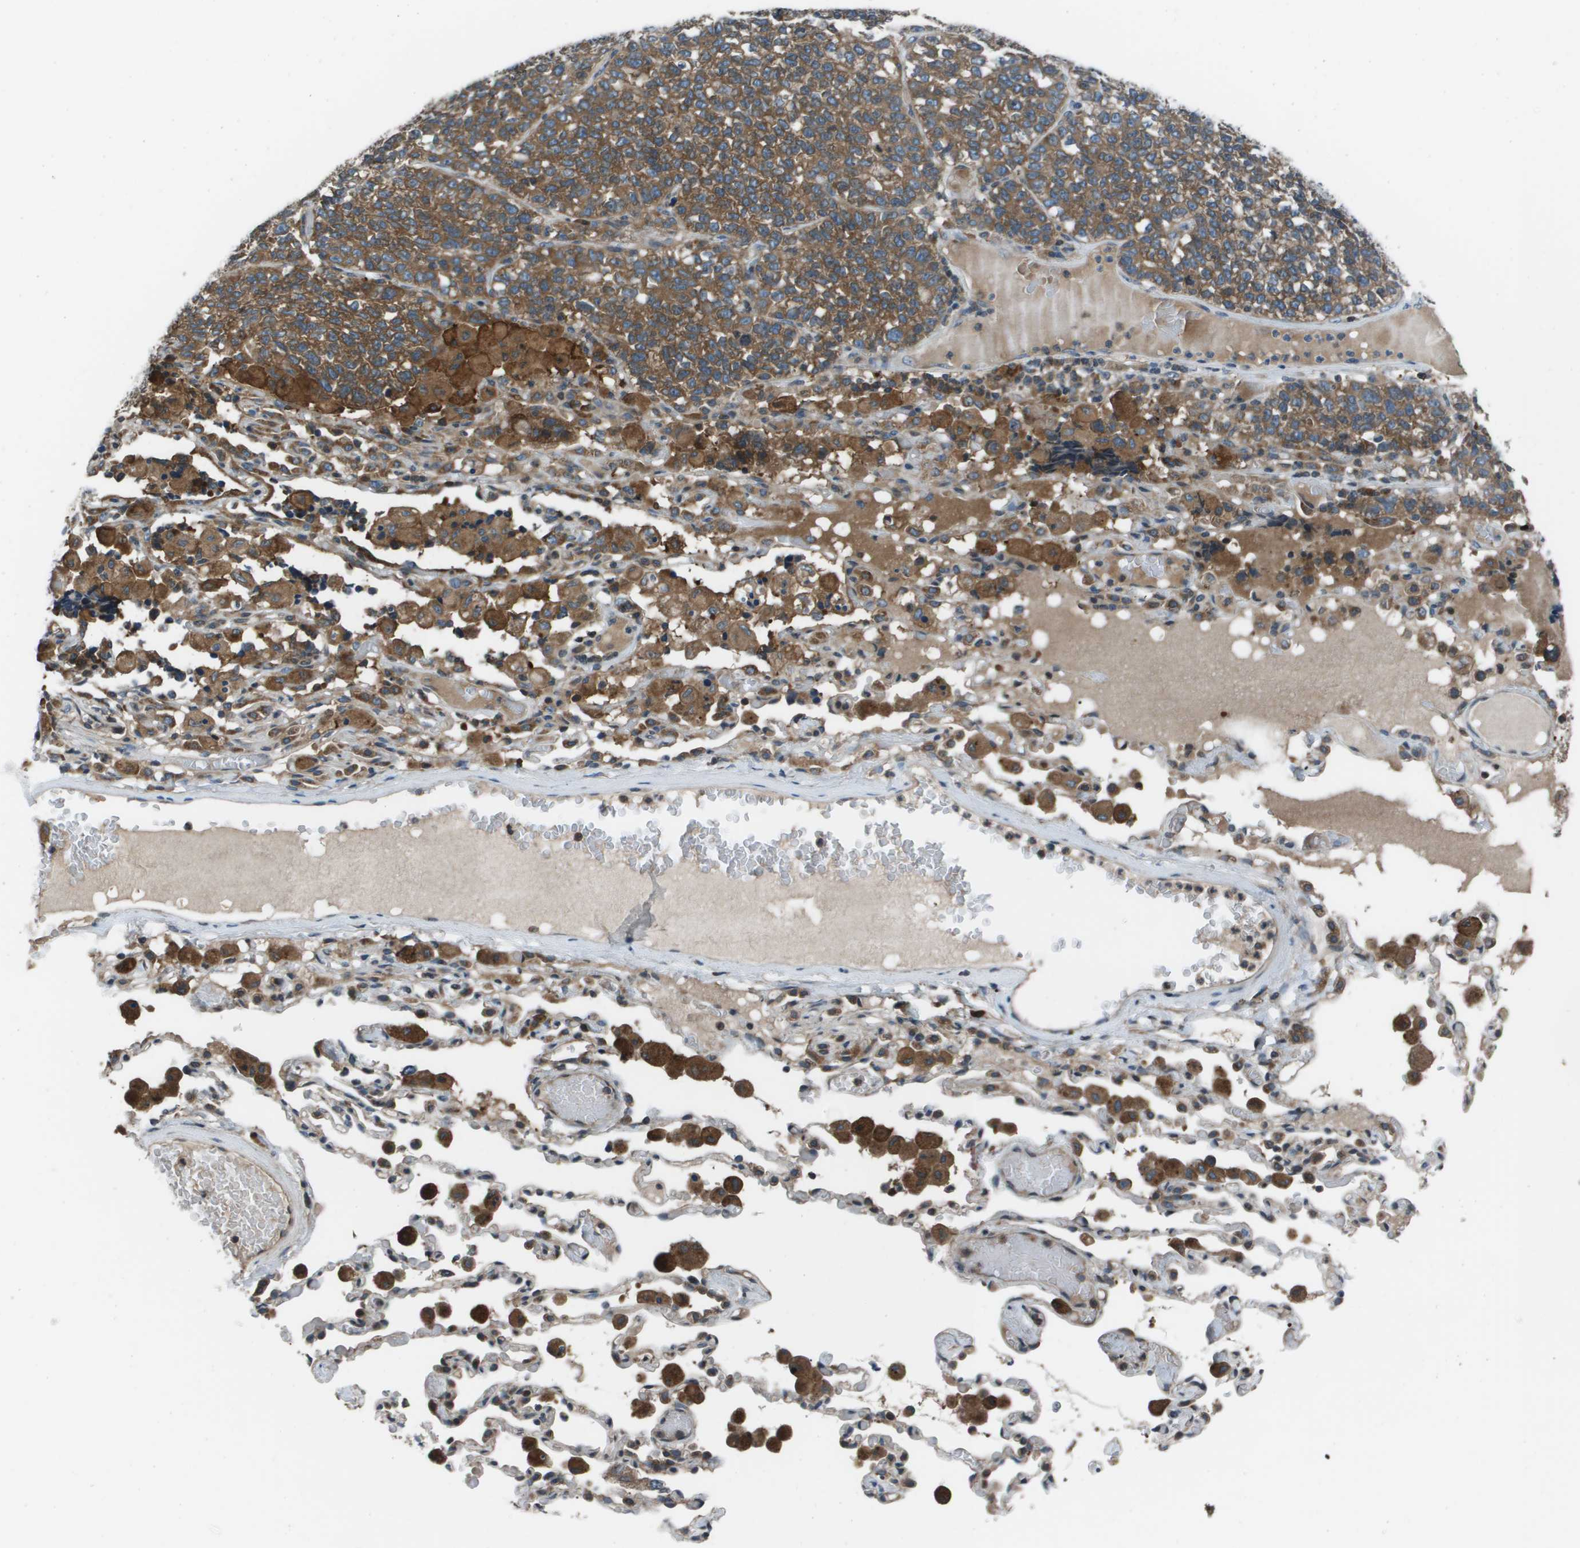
{"staining": {"intensity": "moderate", "quantity": ">75%", "location": "cytoplasmic/membranous"}, "tissue": "lung cancer", "cell_type": "Tumor cells", "image_type": "cancer", "snomed": [{"axis": "morphology", "description": "Adenocarcinoma, NOS"}, {"axis": "topography", "description": "Lung"}], "caption": "Immunohistochemical staining of lung cancer shows moderate cytoplasmic/membranous protein expression in about >75% of tumor cells.", "gene": "EIF3B", "patient": {"sex": "male", "age": 49}}